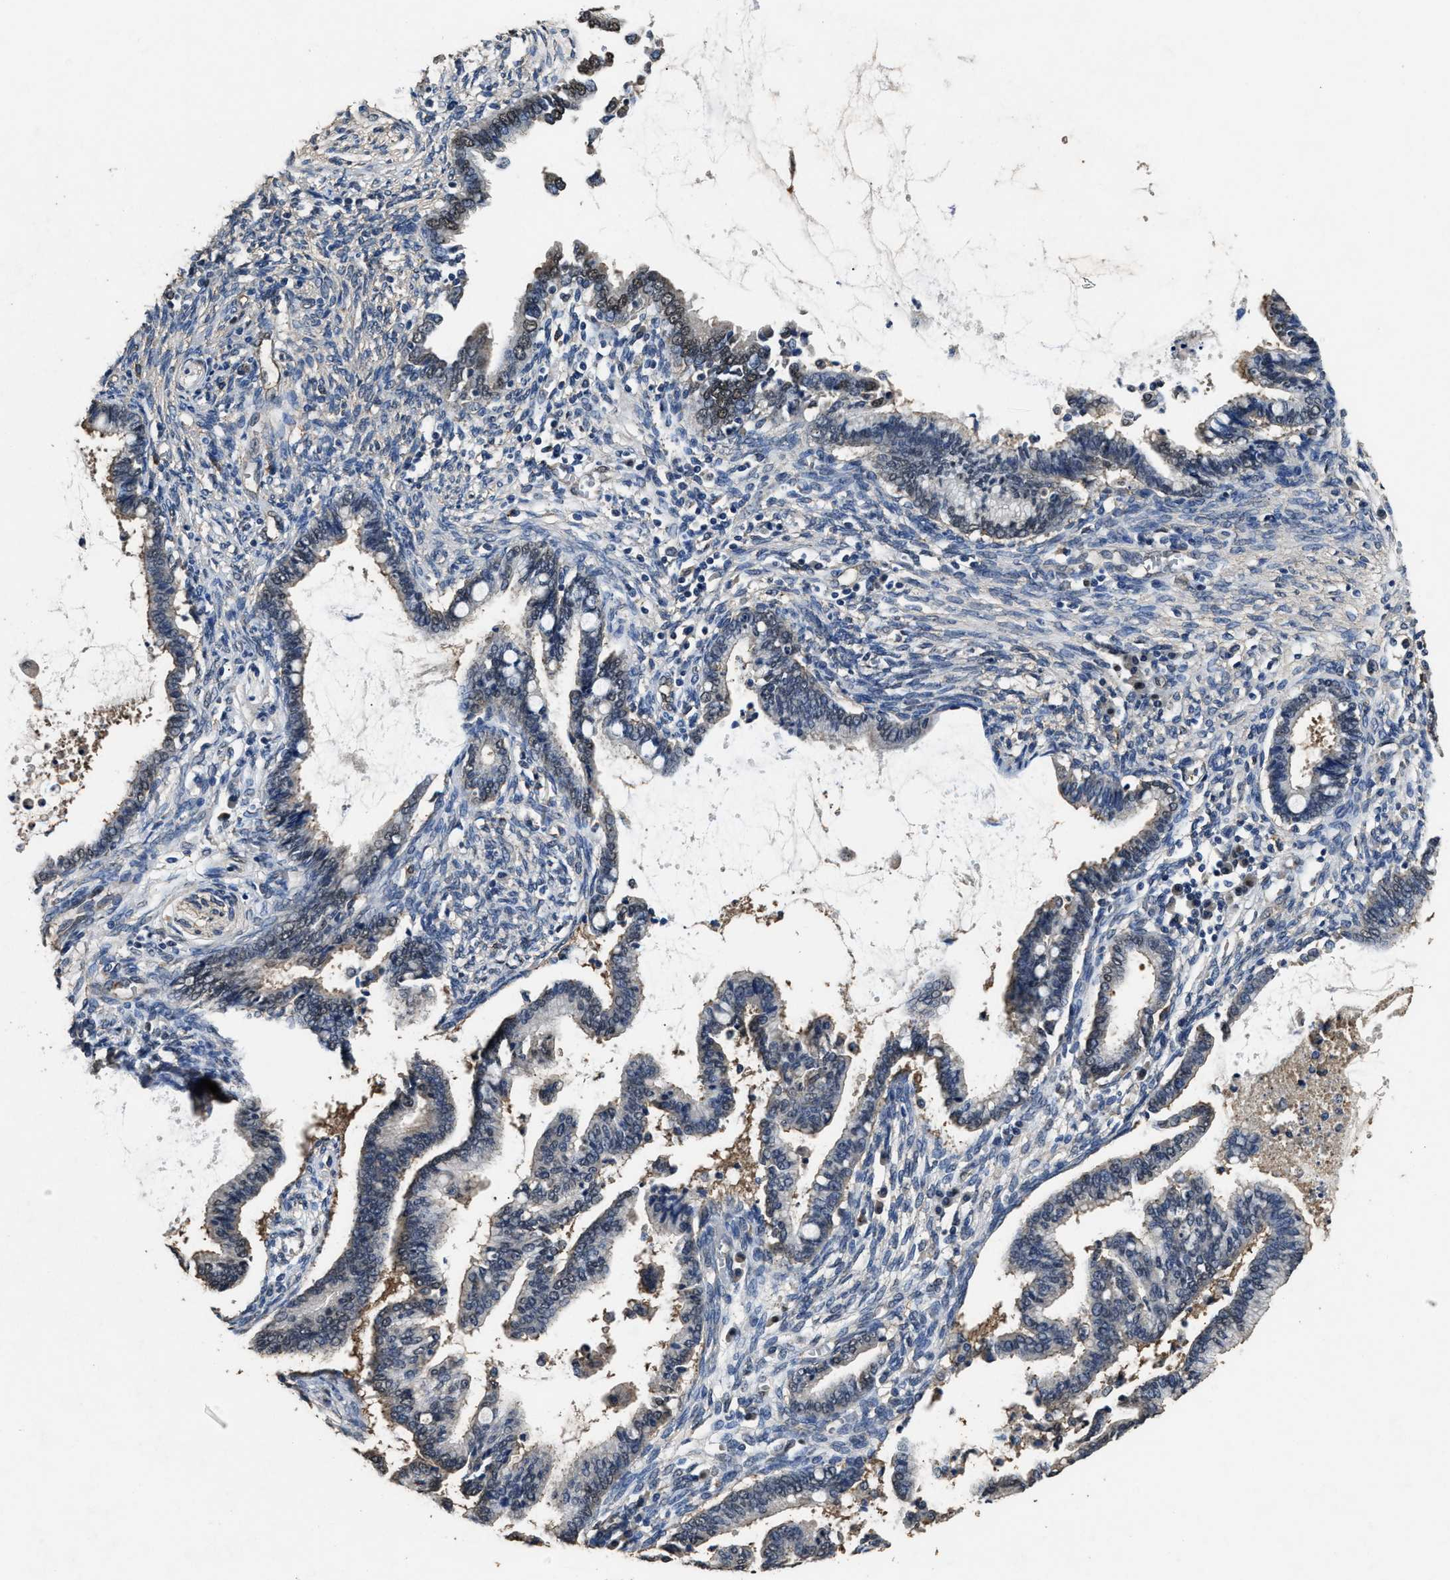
{"staining": {"intensity": "weak", "quantity": "<25%", "location": "nuclear"}, "tissue": "cervical cancer", "cell_type": "Tumor cells", "image_type": "cancer", "snomed": [{"axis": "morphology", "description": "Adenocarcinoma, NOS"}, {"axis": "topography", "description": "Cervix"}], "caption": "Tumor cells show no significant staining in cervical cancer (adenocarcinoma).", "gene": "YWHAE", "patient": {"sex": "female", "age": 44}}